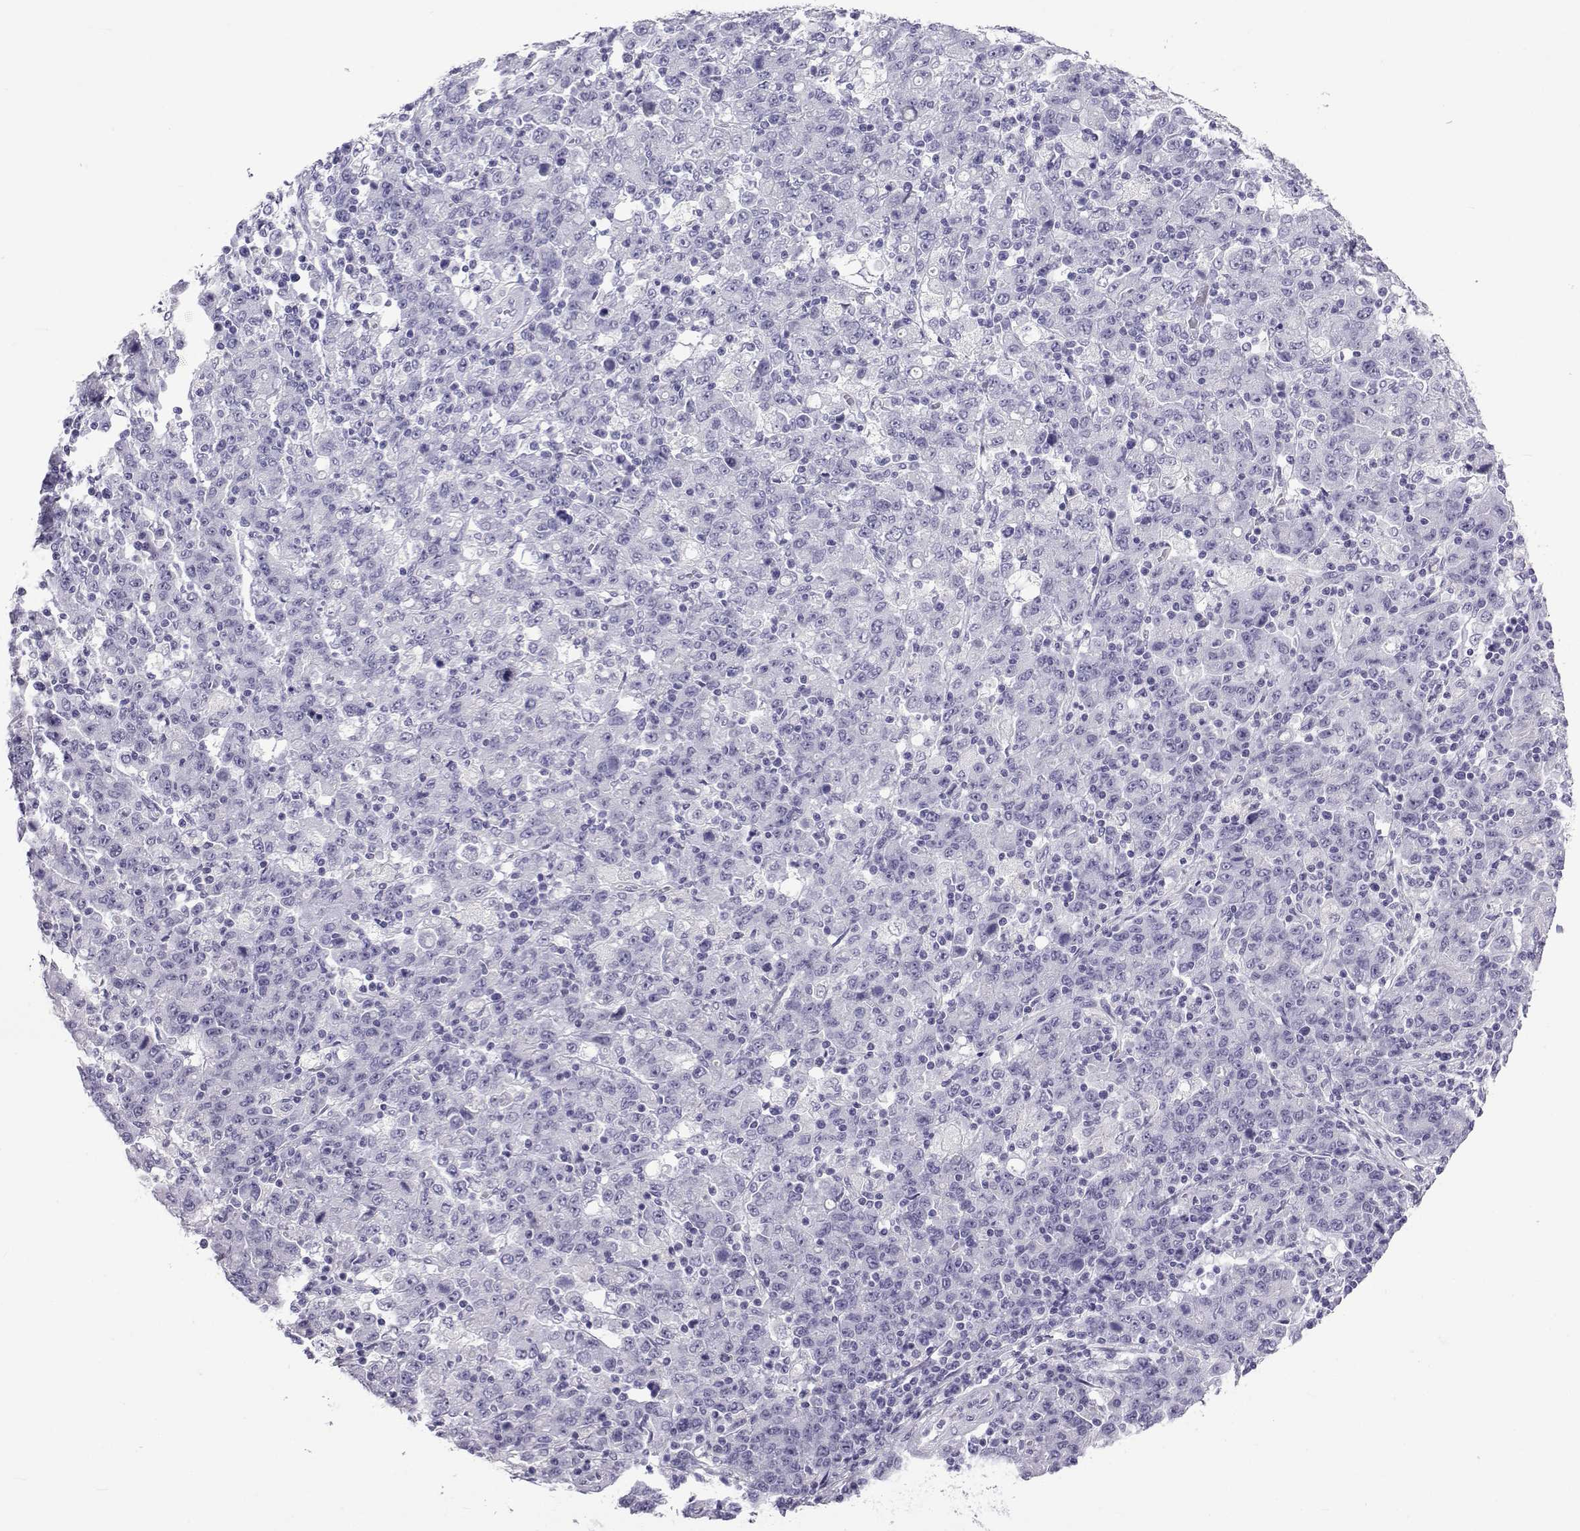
{"staining": {"intensity": "negative", "quantity": "none", "location": "none"}, "tissue": "stomach cancer", "cell_type": "Tumor cells", "image_type": "cancer", "snomed": [{"axis": "morphology", "description": "Adenocarcinoma, NOS"}, {"axis": "topography", "description": "Stomach, upper"}], "caption": "IHC histopathology image of stomach adenocarcinoma stained for a protein (brown), which displays no expression in tumor cells.", "gene": "ACTL7A", "patient": {"sex": "male", "age": 69}}